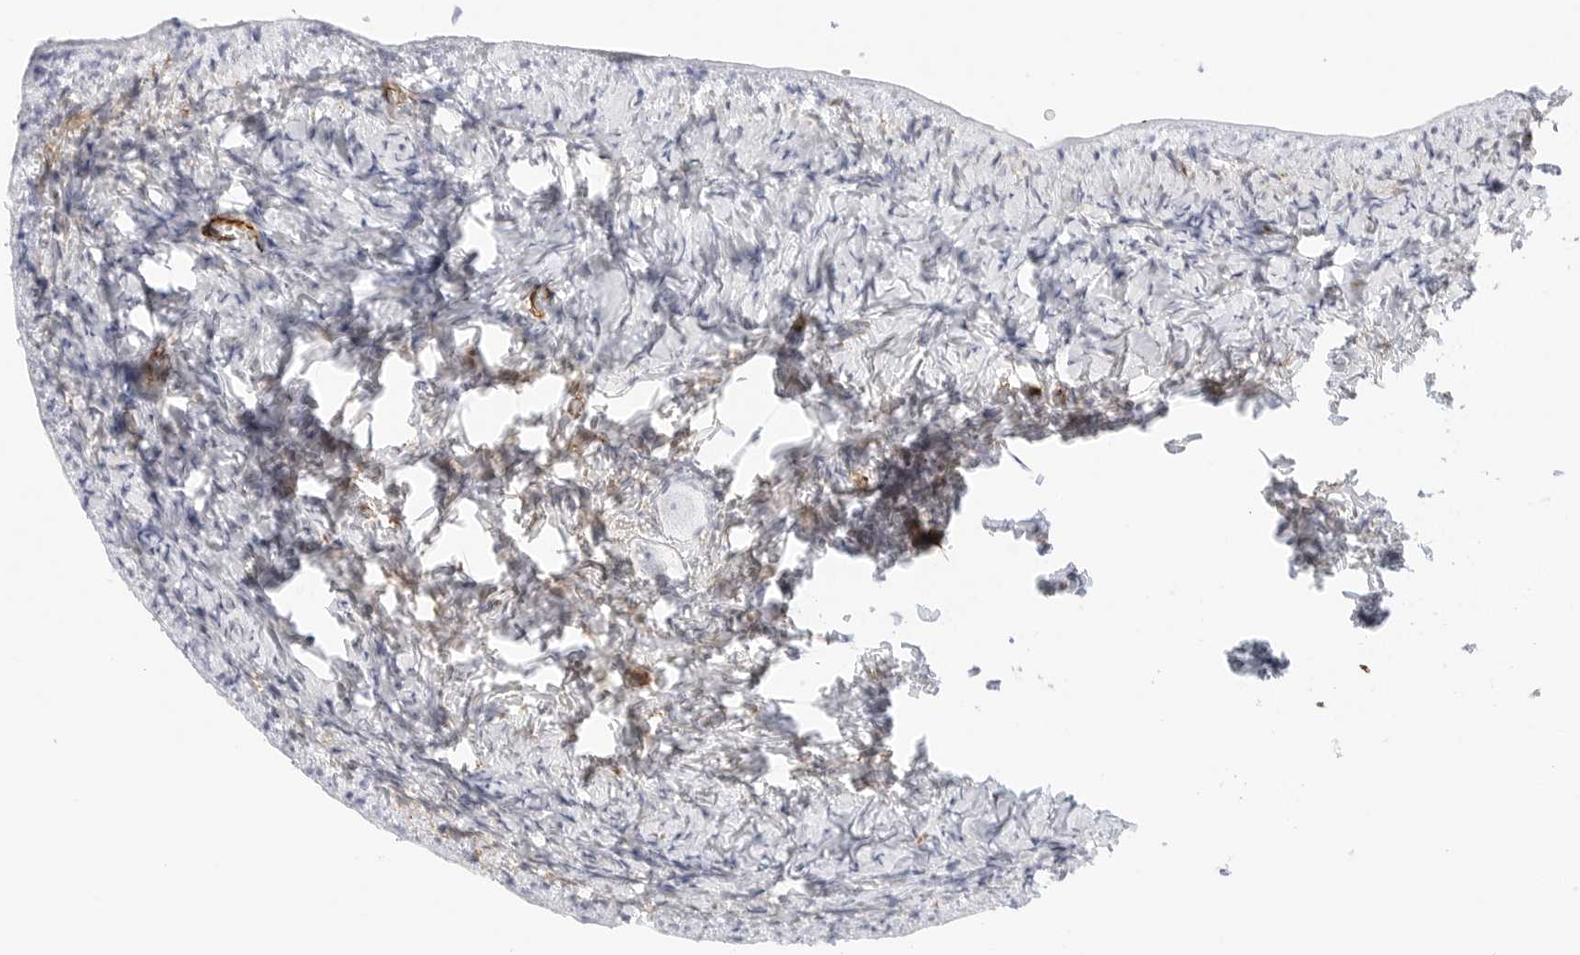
{"staining": {"intensity": "negative", "quantity": "none", "location": "none"}, "tissue": "ovary", "cell_type": "Follicle cells", "image_type": "normal", "snomed": [{"axis": "morphology", "description": "Normal tissue, NOS"}, {"axis": "topography", "description": "Ovary"}], "caption": "This is a image of IHC staining of unremarkable ovary, which shows no staining in follicle cells. The staining was performed using DAB to visualize the protein expression in brown, while the nuclei were stained in blue with hematoxylin (Magnification: 20x).", "gene": "NES", "patient": {"sex": "female", "age": 27}}